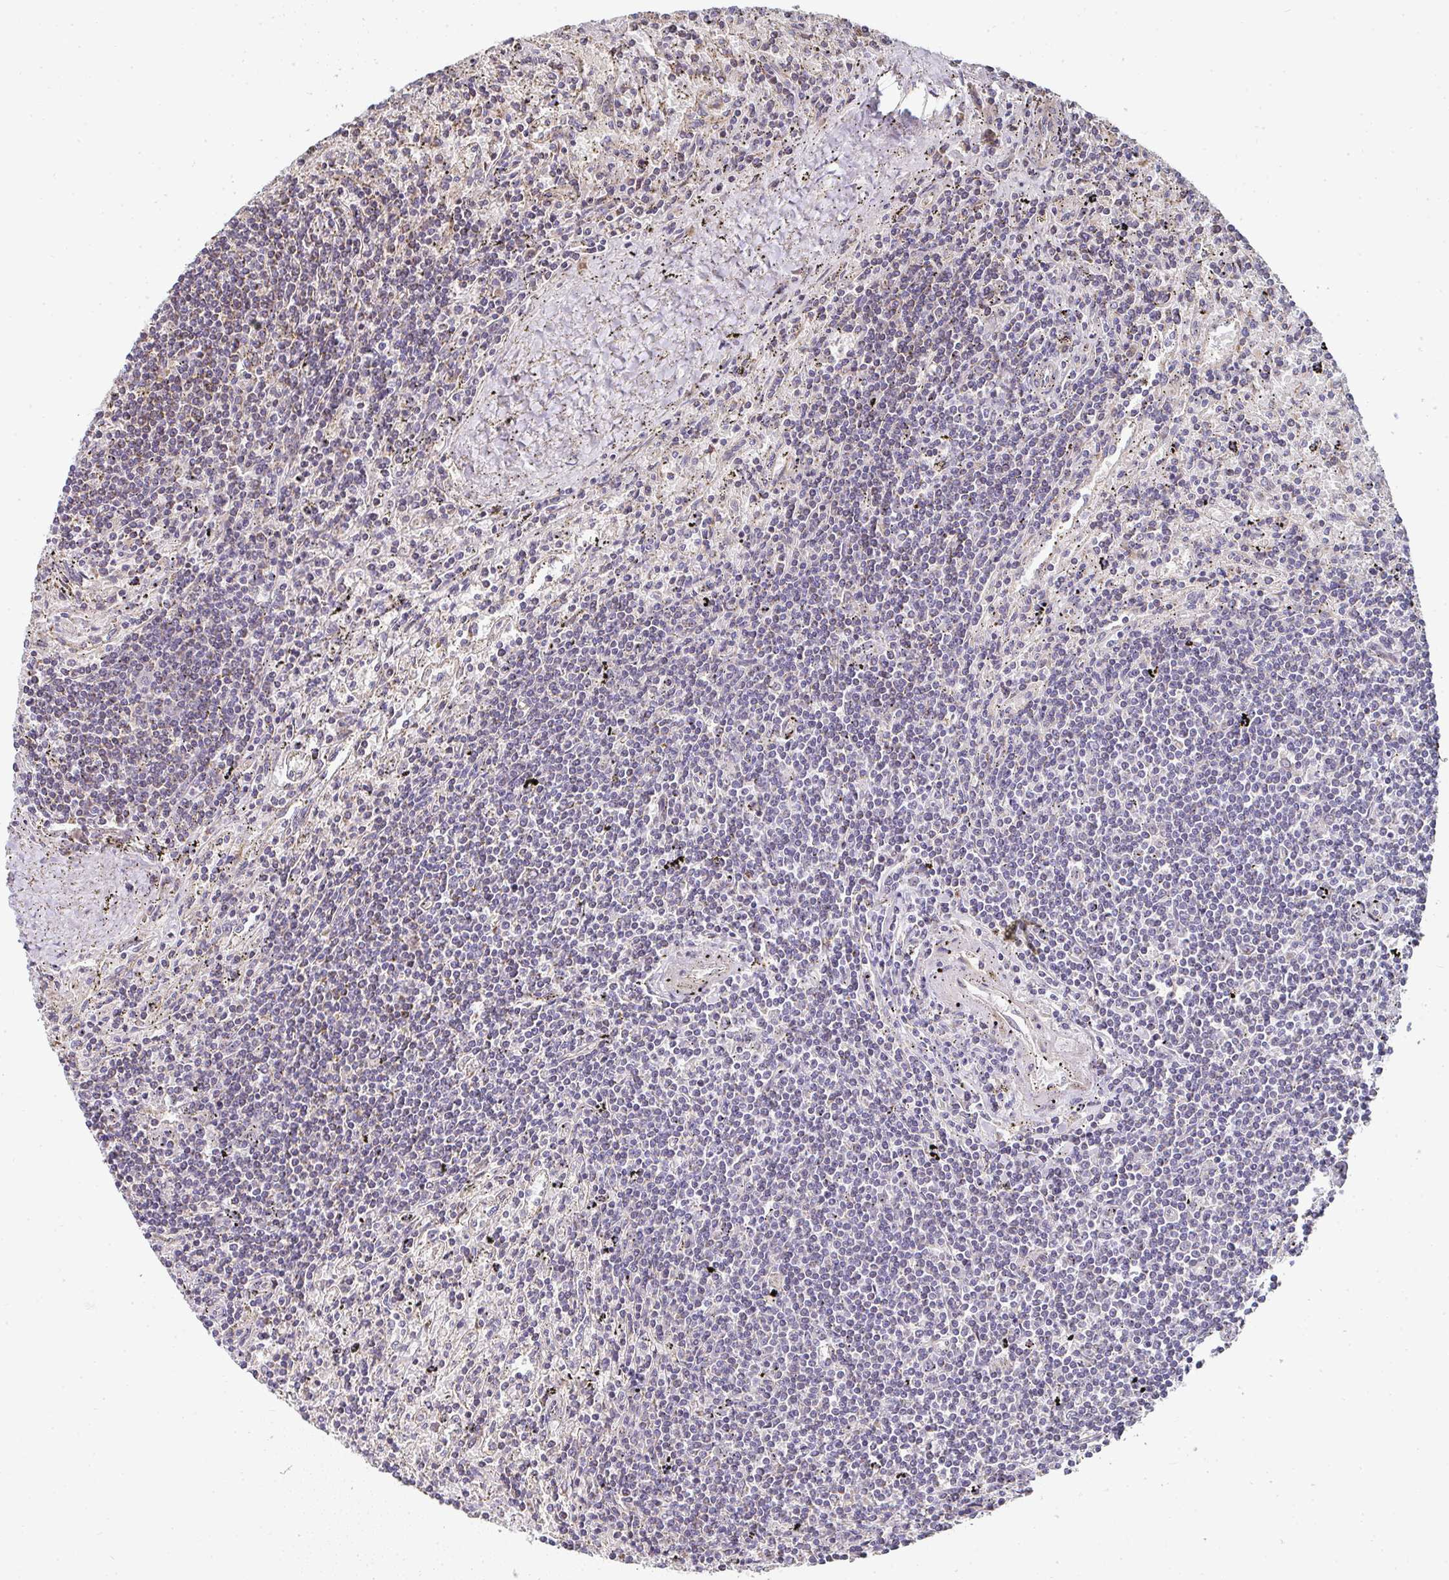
{"staining": {"intensity": "negative", "quantity": "none", "location": "none"}, "tissue": "lymphoma", "cell_type": "Tumor cells", "image_type": "cancer", "snomed": [{"axis": "morphology", "description": "Malignant lymphoma, non-Hodgkin's type, Low grade"}, {"axis": "topography", "description": "Spleen"}], "caption": "There is no significant expression in tumor cells of low-grade malignant lymphoma, non-Hodgkin's type.", "gene": "AGTPBP1", "patient": {"sex": "male", "age": 76}}